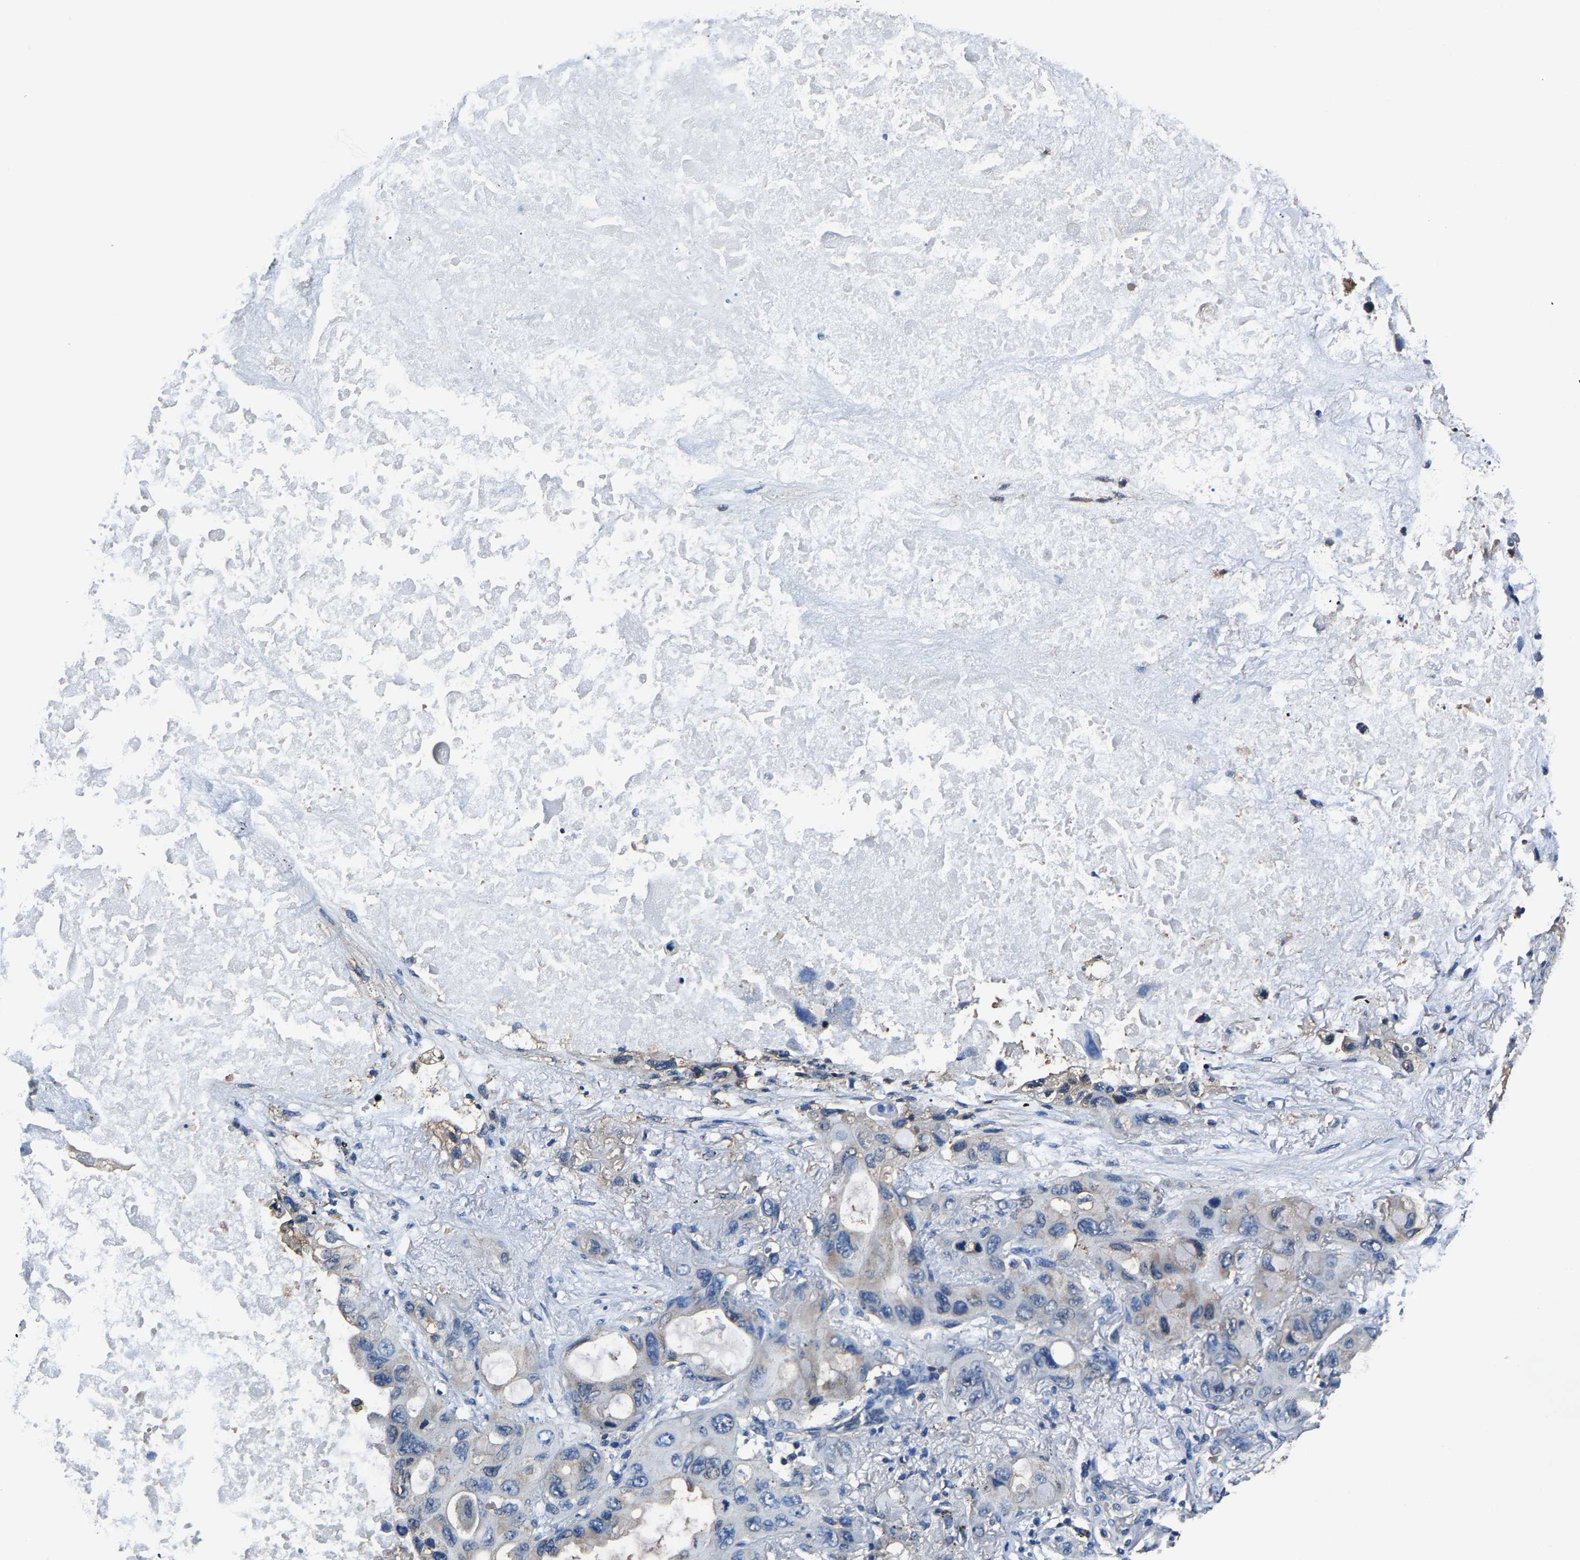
{"staining": {"intensity": "negative", "quantity": "none", "location": "none"}, "tissue": "lung cancer", "cell_type": "Tumor cells", "image_type": "cancer", "snomed": [{"axis": "morphology", "description": "Squamous cell carcinoma, NOS"}, {"axis": "topography", "description": "Lung"}], "caption": "Immunohistochemical staining of human lung cancer displays no significant expression in tumor cells.", "gene": "ALDOB", "patient": {"sex": "female", "age": 73}}